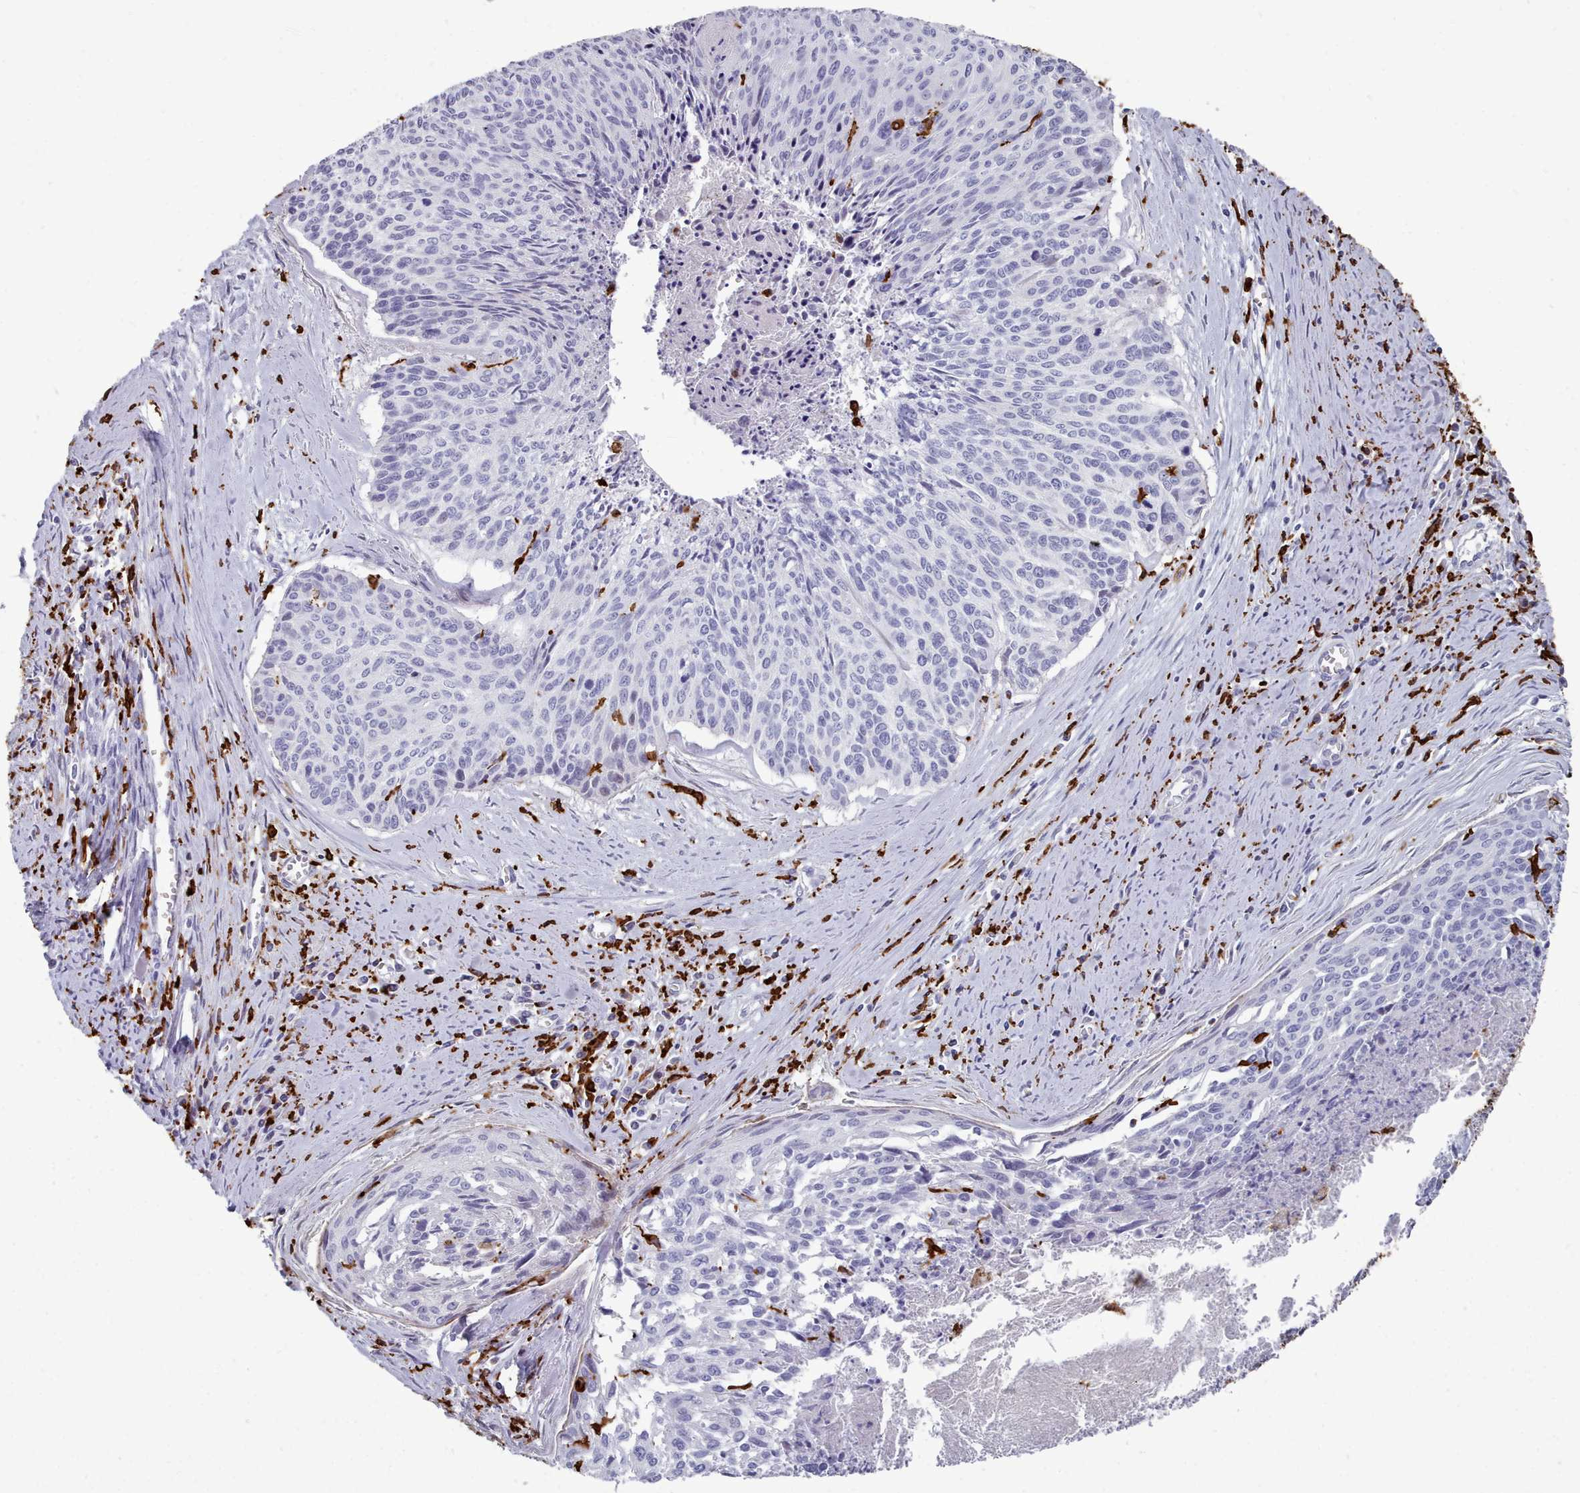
{"staining": {"intensity": "negative", "quantity": "none", "location": "none"}, "tissue": "cervical cancer", "cell_type": "Tumor cells", "image_type": "cancer", "snomed": [{"axis": "morphology", "description": "Squamous cell carcinoma, NOS"}, {"axis": "topography", "description": "Cervix"}], "caption": "Tumor cells show no significant expression in cervical cancer (squamous cell carcinoma). (Immunohistochemistry (ihc), brightfield microscopy, high magnification).", "gene": "AIF1", "patient": {"sex": "female", "age": 55}}